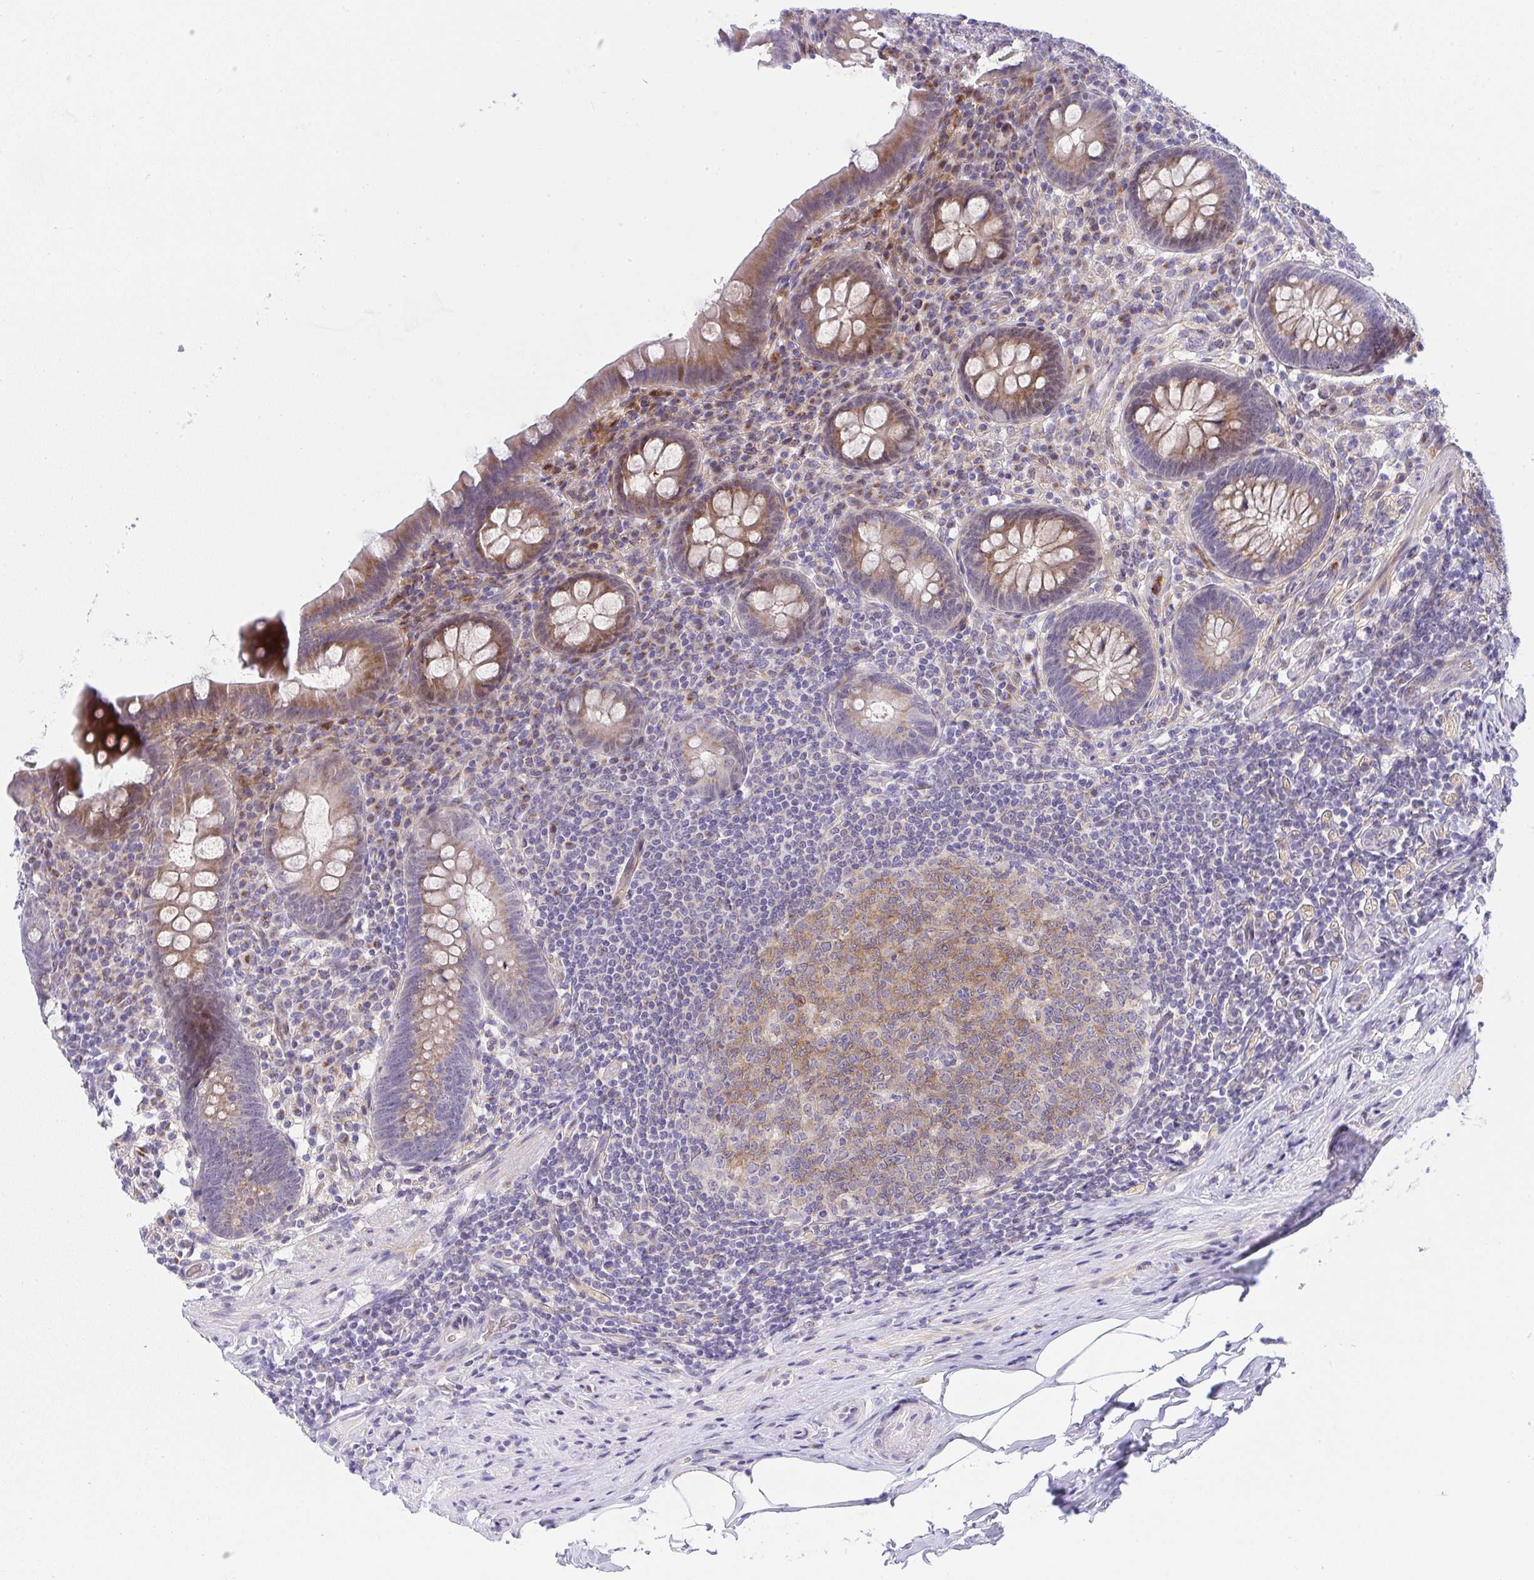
{"staining": {"intensity": "moderate", "quantity": ">75%", "location": "cytoplasmic/membranous"}, "tissue": "appendix", "cell_type": "Glandular cells", "image_type": "normal", "snomed": [{"axis": "morphology", "description": "Normal tissue, NOS"}, {"axis": "topography", "description": "Appendix"}], "caption": "Appendix was stained to show a protein in brown. There is medium levels of moderate cytoplasmic/membranous expression in approximately >75% of glandular cells. (IHC, brightfield microscopy, high magnification).", "gene": "ZNF554", "patient": {"sex": "male", "age": 71}}